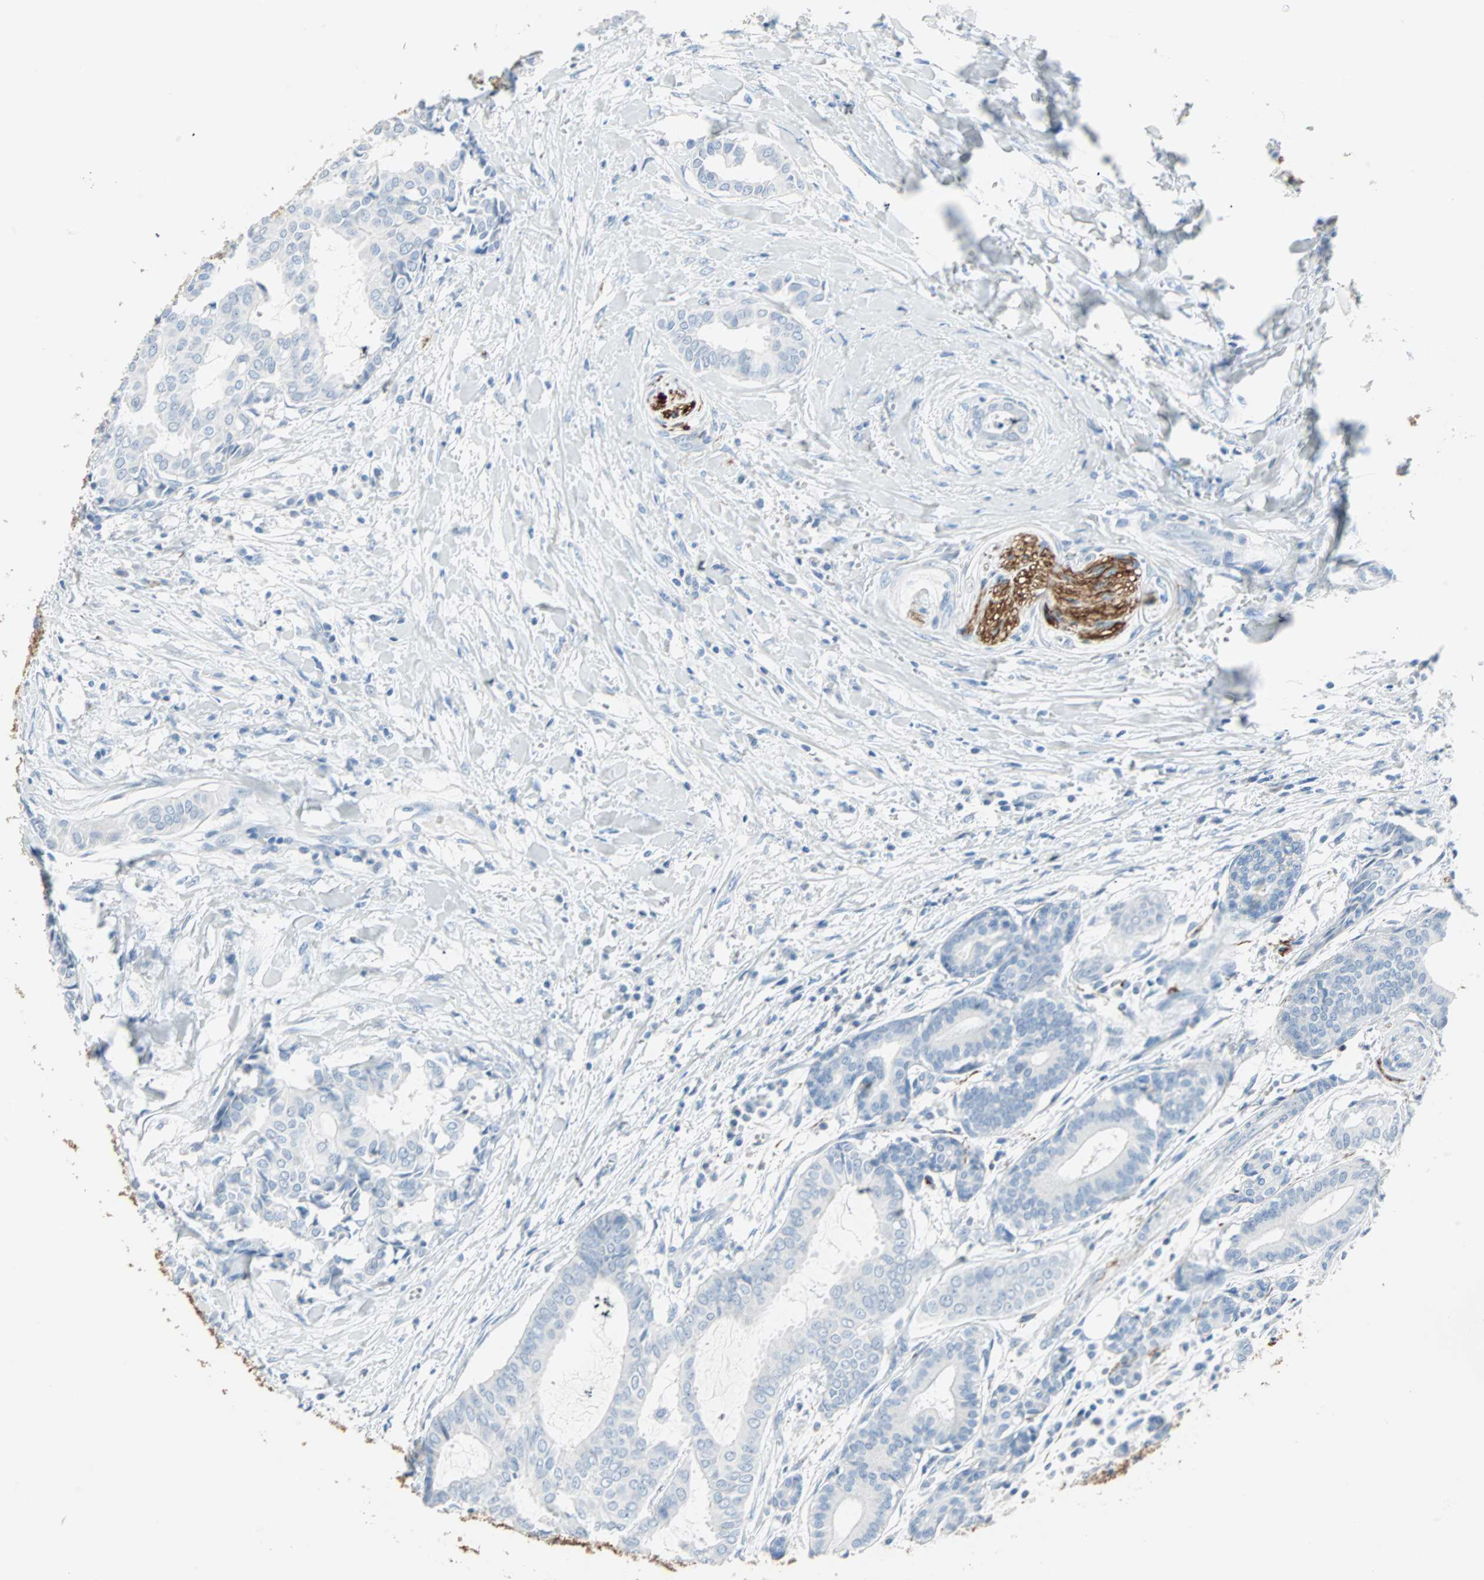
{"staining": {"intensity": "negative", "quantity": "none", "location": "none"}, "tissue": "head and neck cancer", "cell_type": "Tumor cells", "image_type": "cancer", "snomed": [{"axis": "morphology", "description": "Adenocarcinoma, NOS"}, {"axis": "topography", "description": "Salivary gland"}, {"axis": "topography", "description": "Head-Neck"}], "caption": "Immunohistochemistry (IHC) micrograph of human head and neck cancer stained for a protein (brown), which exhibits no staining in tumor cells.", "gene": "STX1A", "patient": {"sex": "female", "age": 59}}